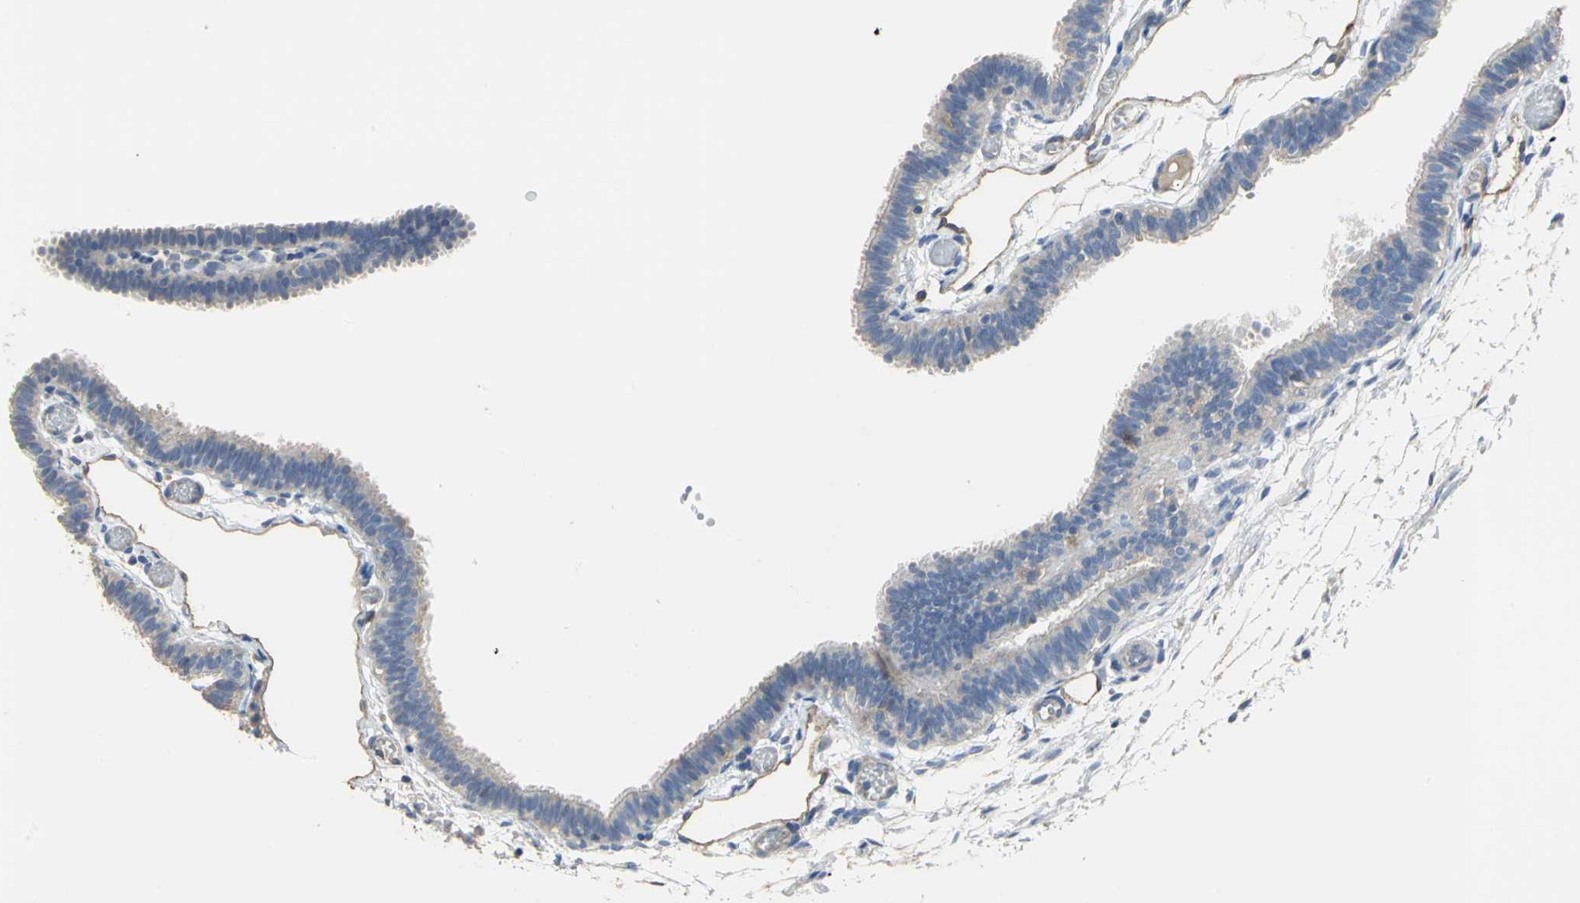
{"staining": {"intensity": "moderate", "quantity": "<25%", "location": "cytoplasmic/membranous"}, "tissue": "fallopian tube", "cell_type": "Glandular cells", "image_type": "normal", "snomed": [{"axis": "morphology", "description": "Normal tissue, NOS"}, {"axis": "topography", "description": "Fallopian tube"}], "caption": "Fallopian tube stained for a protein (brown) demonstrates moderate cytoplasmic/membranous positive staining in approximately <25% of glandular cells.", "gene": "DLGAP5", "patient": {"sex": "female", "age": 29}}